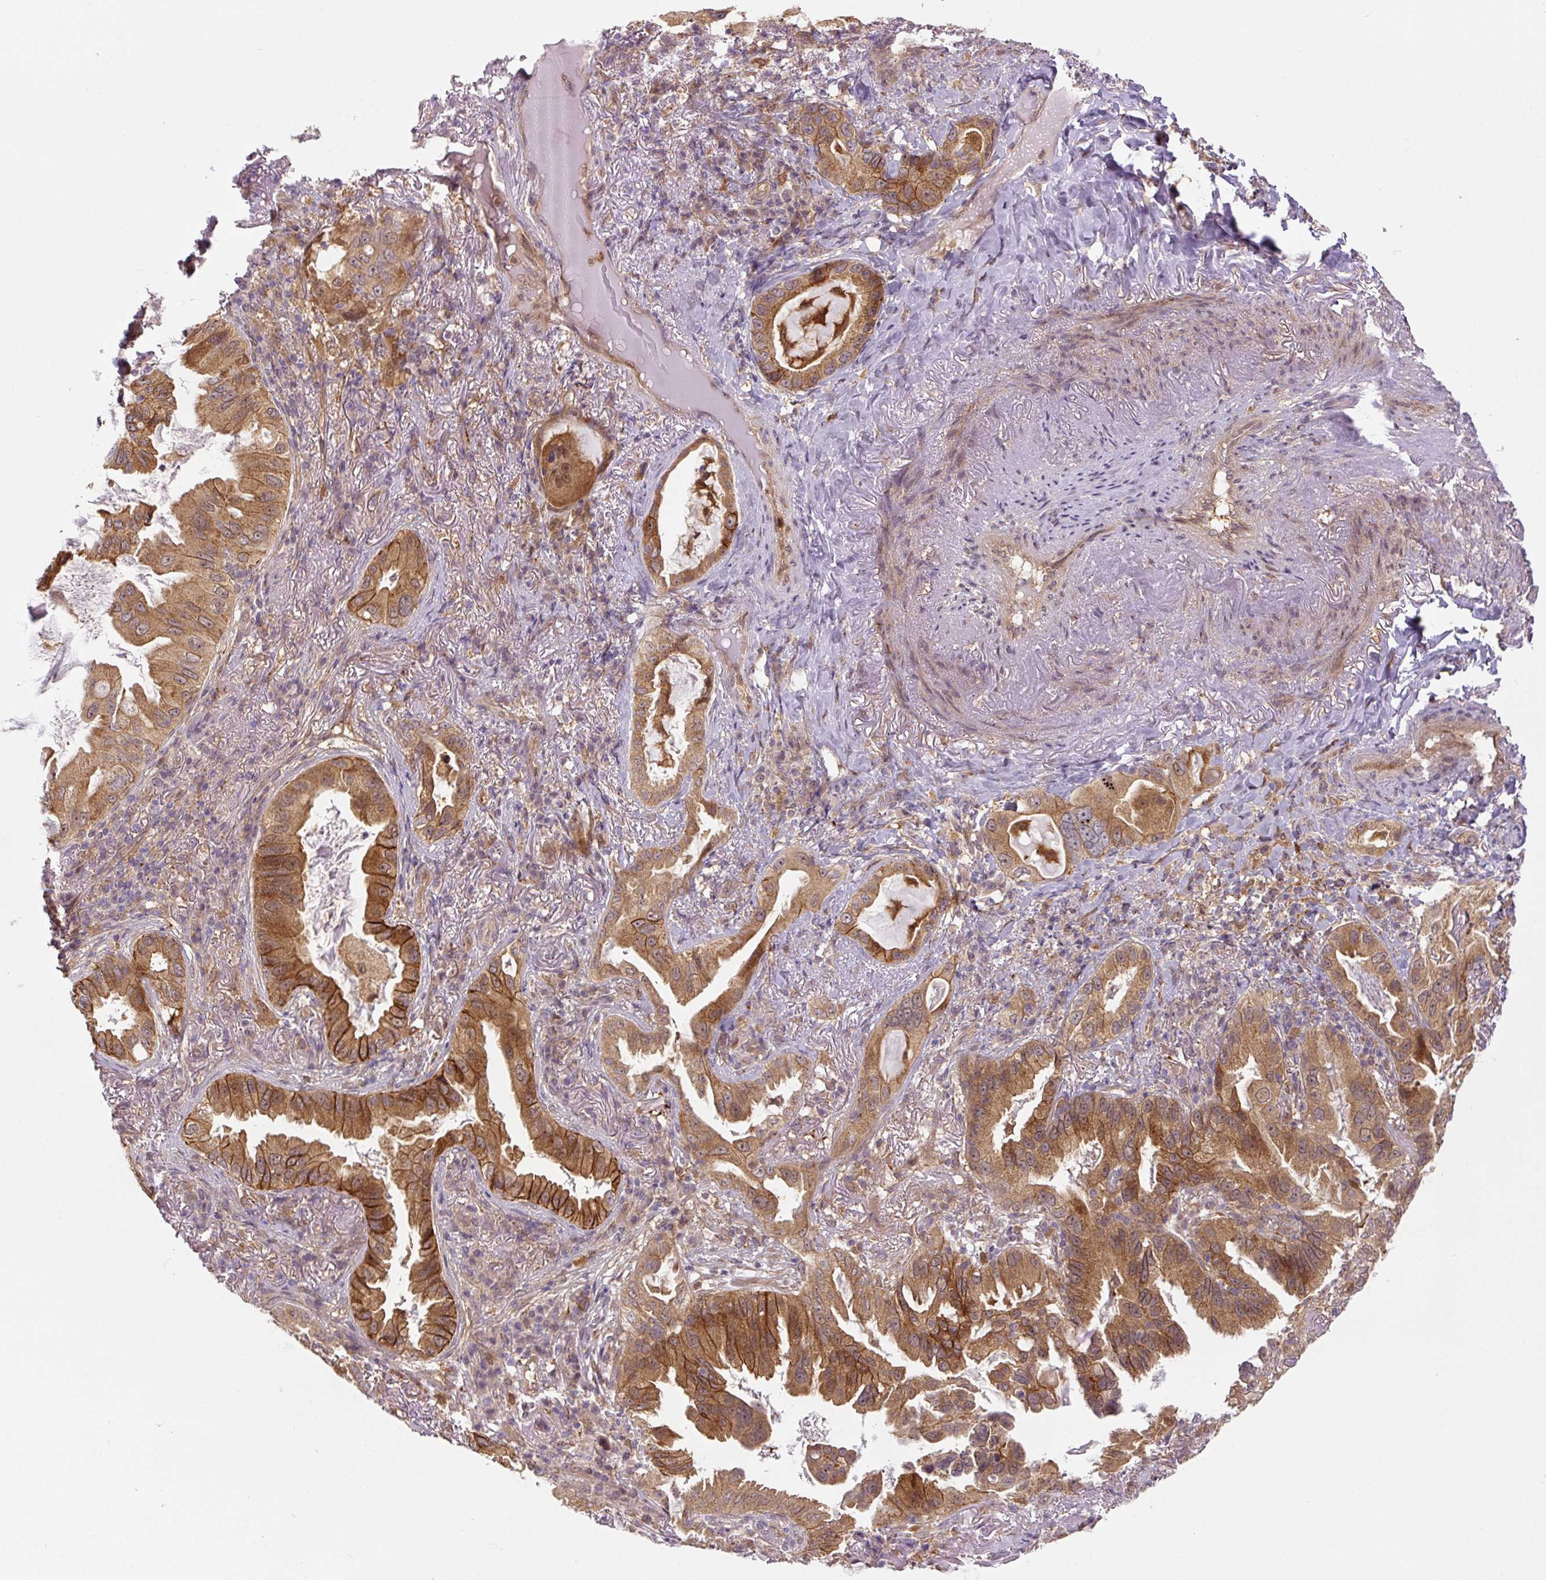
{"staining": {"intensity": "moderate", "quantity": ">75%", "location": "cytoplasmic/membranous"}, "tissue": "lung cancer", "cell_type": "Tumor cells", "image_type": "cancer", "snomed": [{"axis": "morphology", "description": "Adenocarcinoma, NOS"}, {"axis": "topography", "description": "Lung"}], "caption": "Immunohistochemistry (IHC) (DAB) staining of human lung cancer (adenocarcinoma) demonstrates moderate cytoplasmic/membranous protein expression in about >75% of tumor cells.", "gene": "ZSWIM7", "patient": {"sex": "female", "age": 69}}